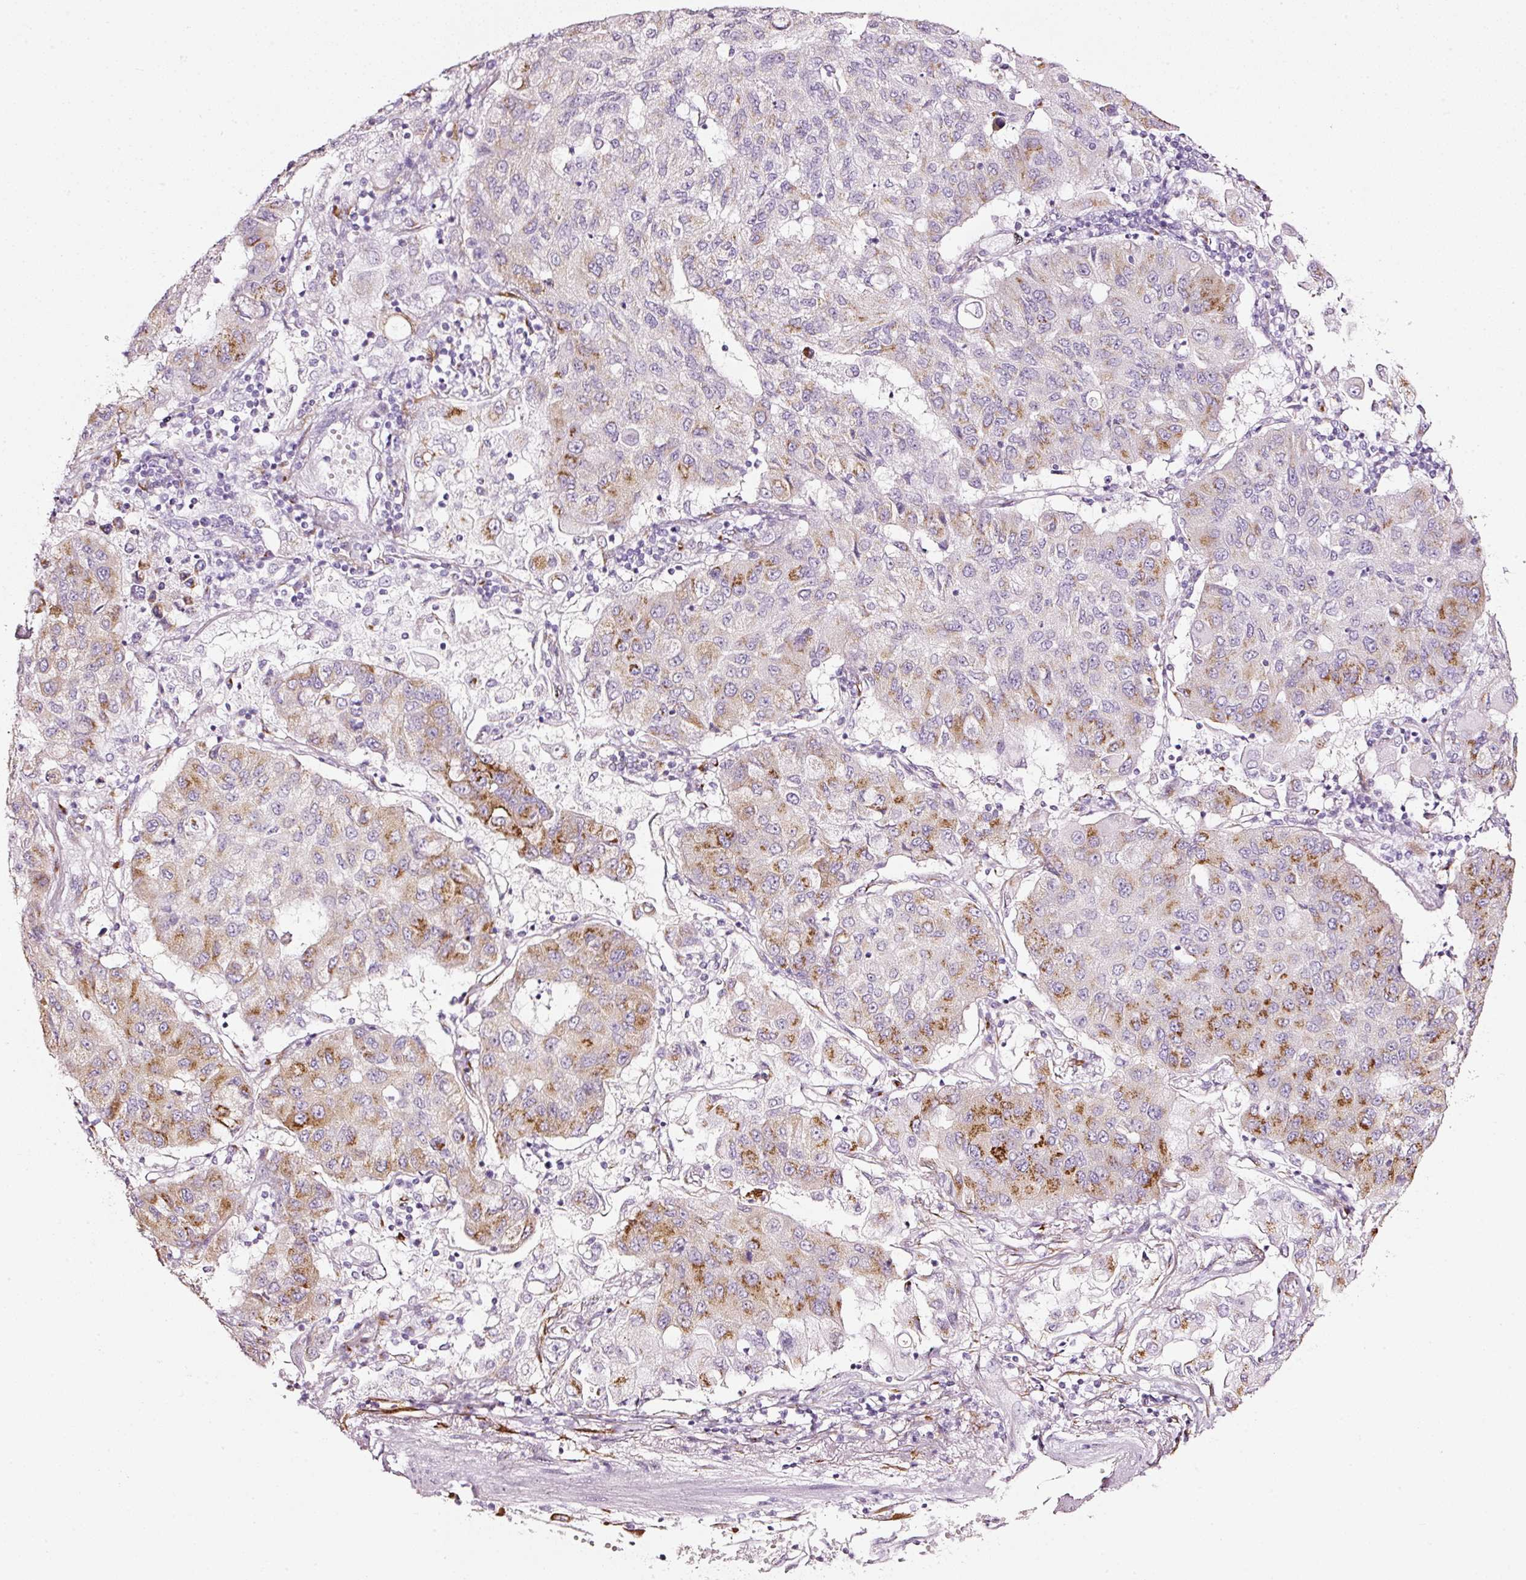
{"staining": {"intensity": "moderate", "quantity": "25%-75%", "location": "cytoplasmic/membranous"}, "tissue": "lung cancer", "cell_type": "Tumor cells", "image_type": "cancer", "snomed": [{"axis": "morphology", "description": "Squamous cell carcinoma, NOS"}, {"axis": "topography", "description": "Lung"}], "caption": "IHC (DAB) staining of squamous cell carcinoma (lung) displays moderate cytoplasmic/membranous protein staining in about 25%-75% of tumor cells. The protein of interest is shown in brown color, while the nuclei are stained blue.", "gene": "SDF4", "patient": {"sex": "male", "age": 74}}